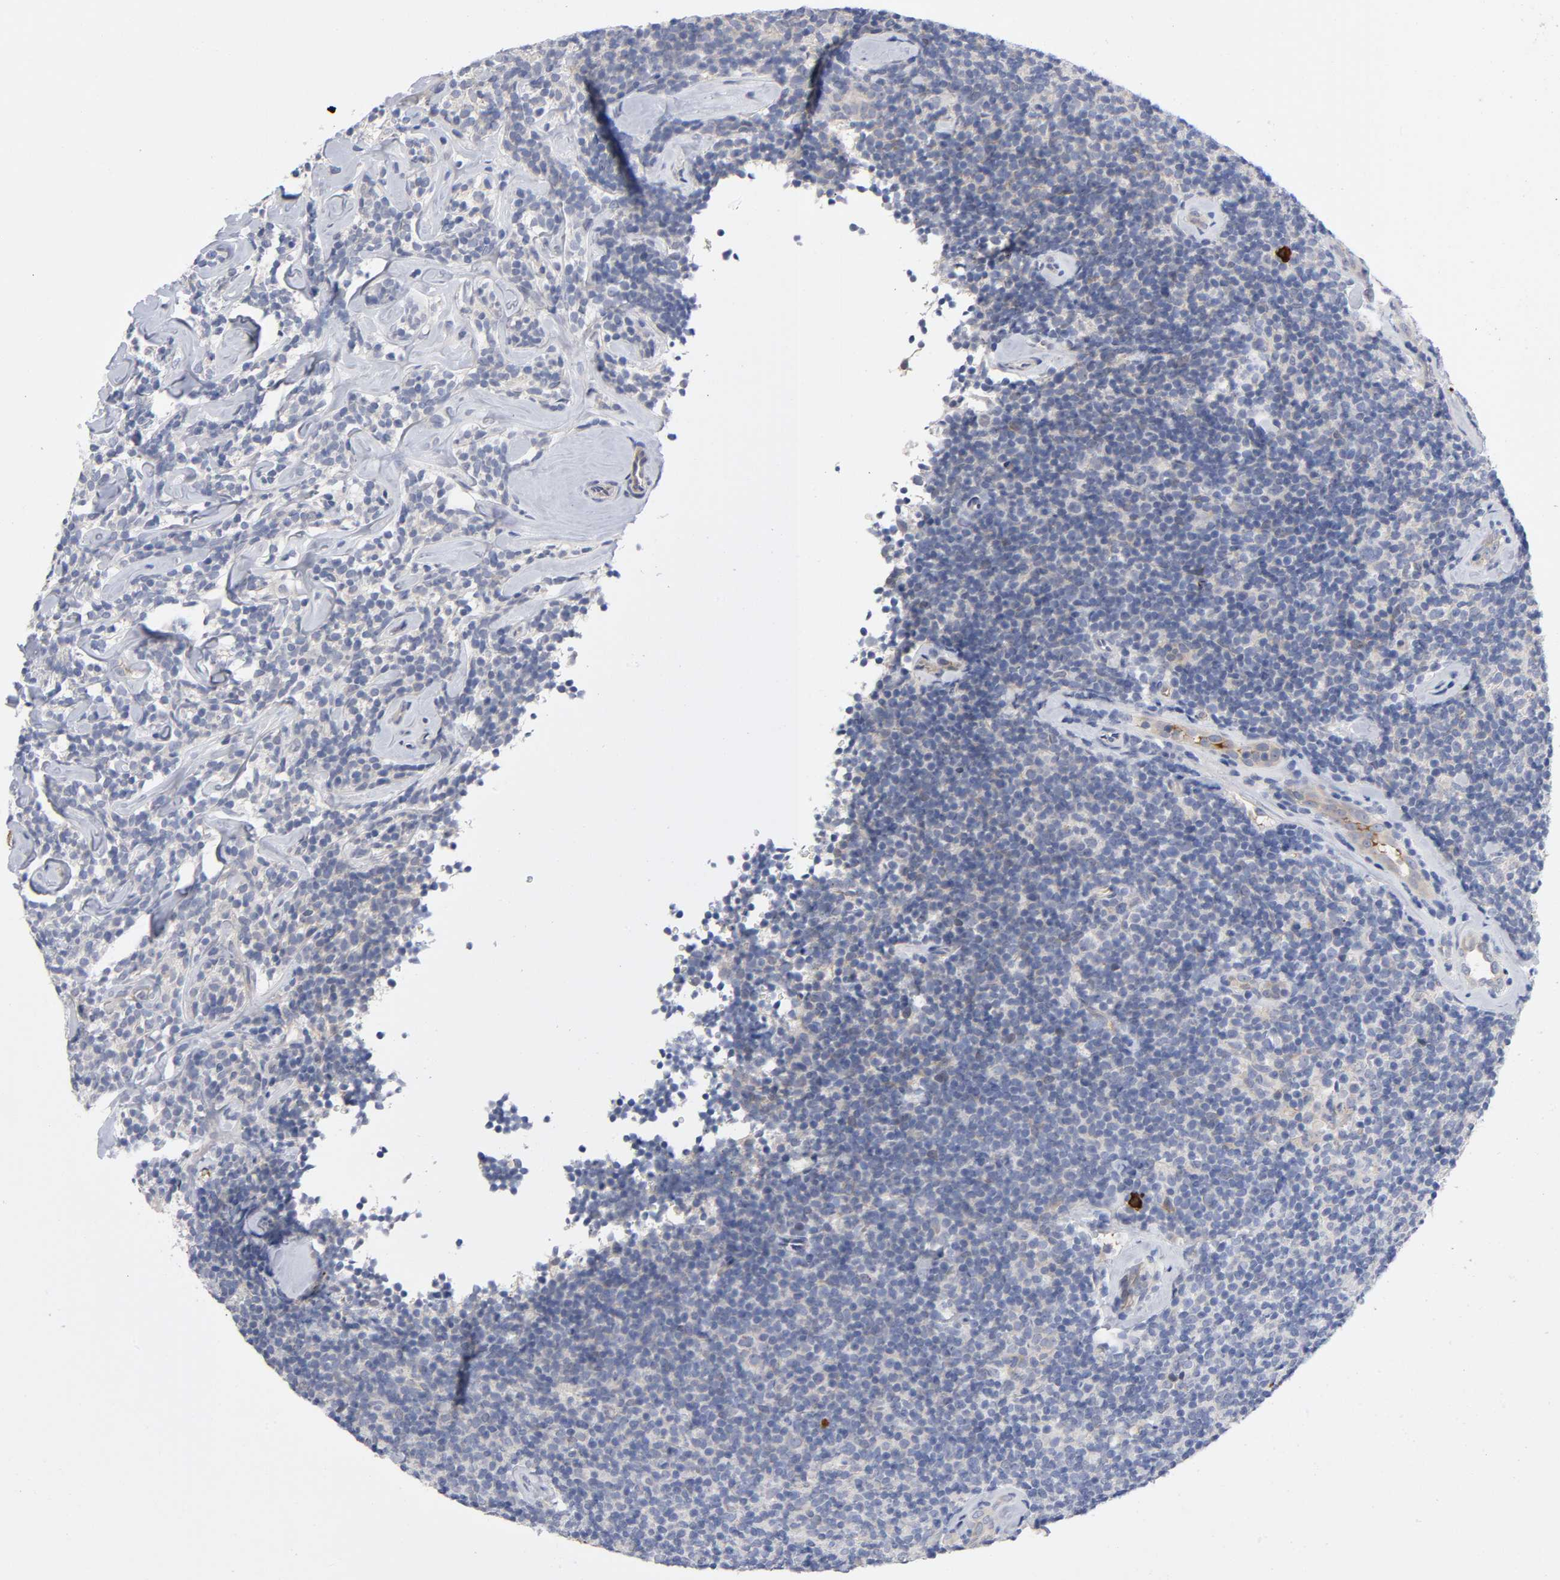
{"staining": {"intensity": "weak", "quantity": "25%-75%", "location": "cytoplasmic/membranous"}, "tissue": "lymphoma", "cell_type": "Tumor cells", "image_type": "cancer", "snomed": [{"axis": "morphology", "description": "Malignant lymphoma, non-Hodgkin's type, Low grade"}, {"axis": "topography", "description": "Lymph node"}], "caption": "Low-grade malignant lymphoma, non-Hodgkin's type stained with IHC exhibits weak cytoplasmic/membranous staining in approximately 25%-75% of tumor cells. (IHC, brightfield microscopy, high magnification).", "gene": "NOVA1", "patient": {"sex": "female", "age": 56}}